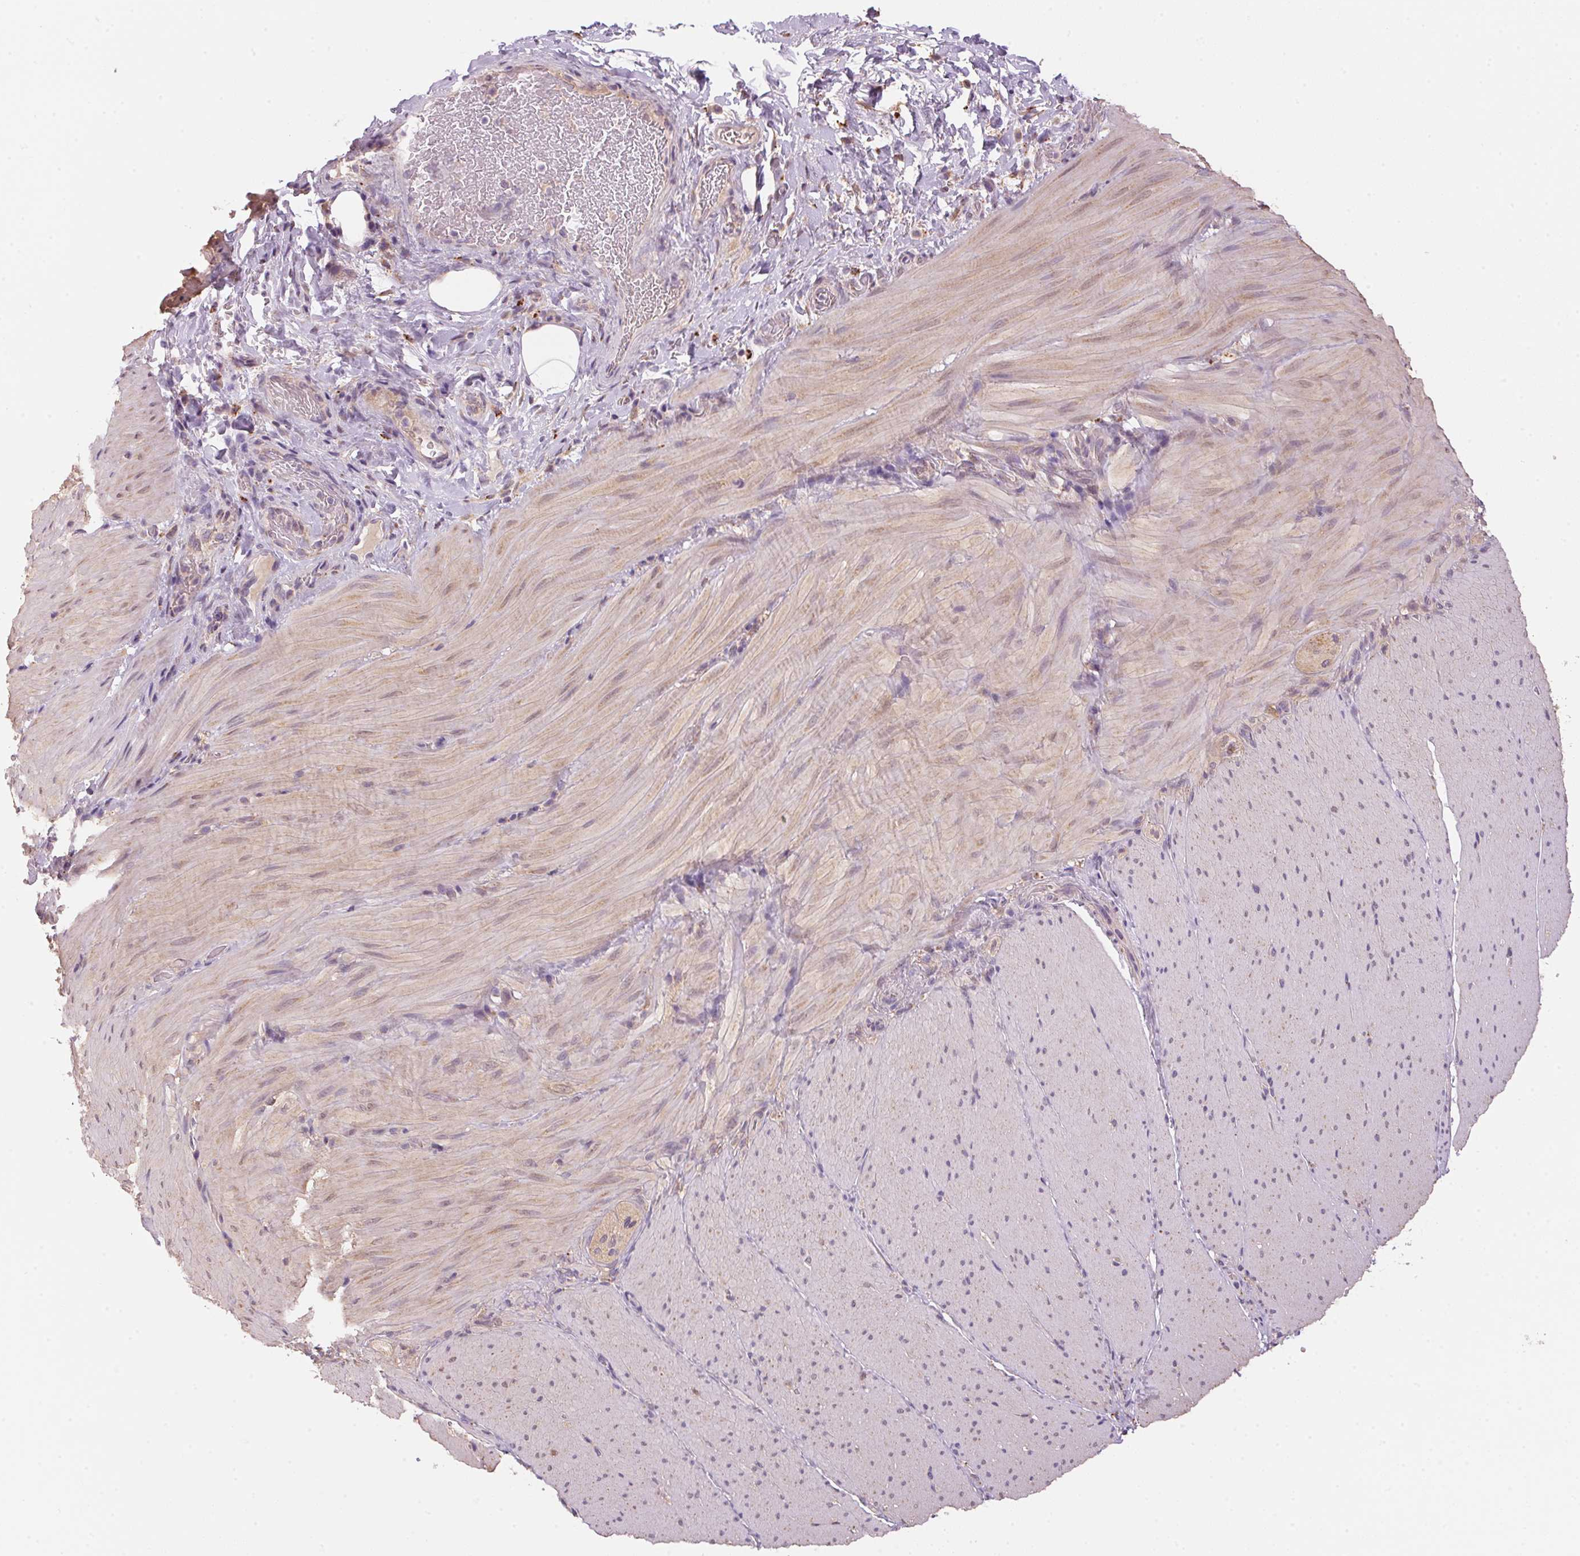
{"staining": {"intensity": "weak", "quantity": "<25%", "location": "cytoplasmic/membranous"}, "tissue": "smooth muscle", "cell_type": "Smooth muscle cells", "image_type": "normal", "snomed": [{"axis": "morphology", "description": "Normal tissue, NOS"}, {"axis": "topography", "description": "Smooth muscle"}, {"axis": "topography", "description": "Colon"}], "caption": "An IHC photomicrograph of benign smooth muscle is shown. There is no staining in smooth muscle cells of smooth muscle. (Stains: DAB immunohistochemistry with hematoxylin counter stain, Microscopy: brightfield microscopy at high magnification).", "gene": "ADH5", "patient": {"sex": "male", "age": 73}}